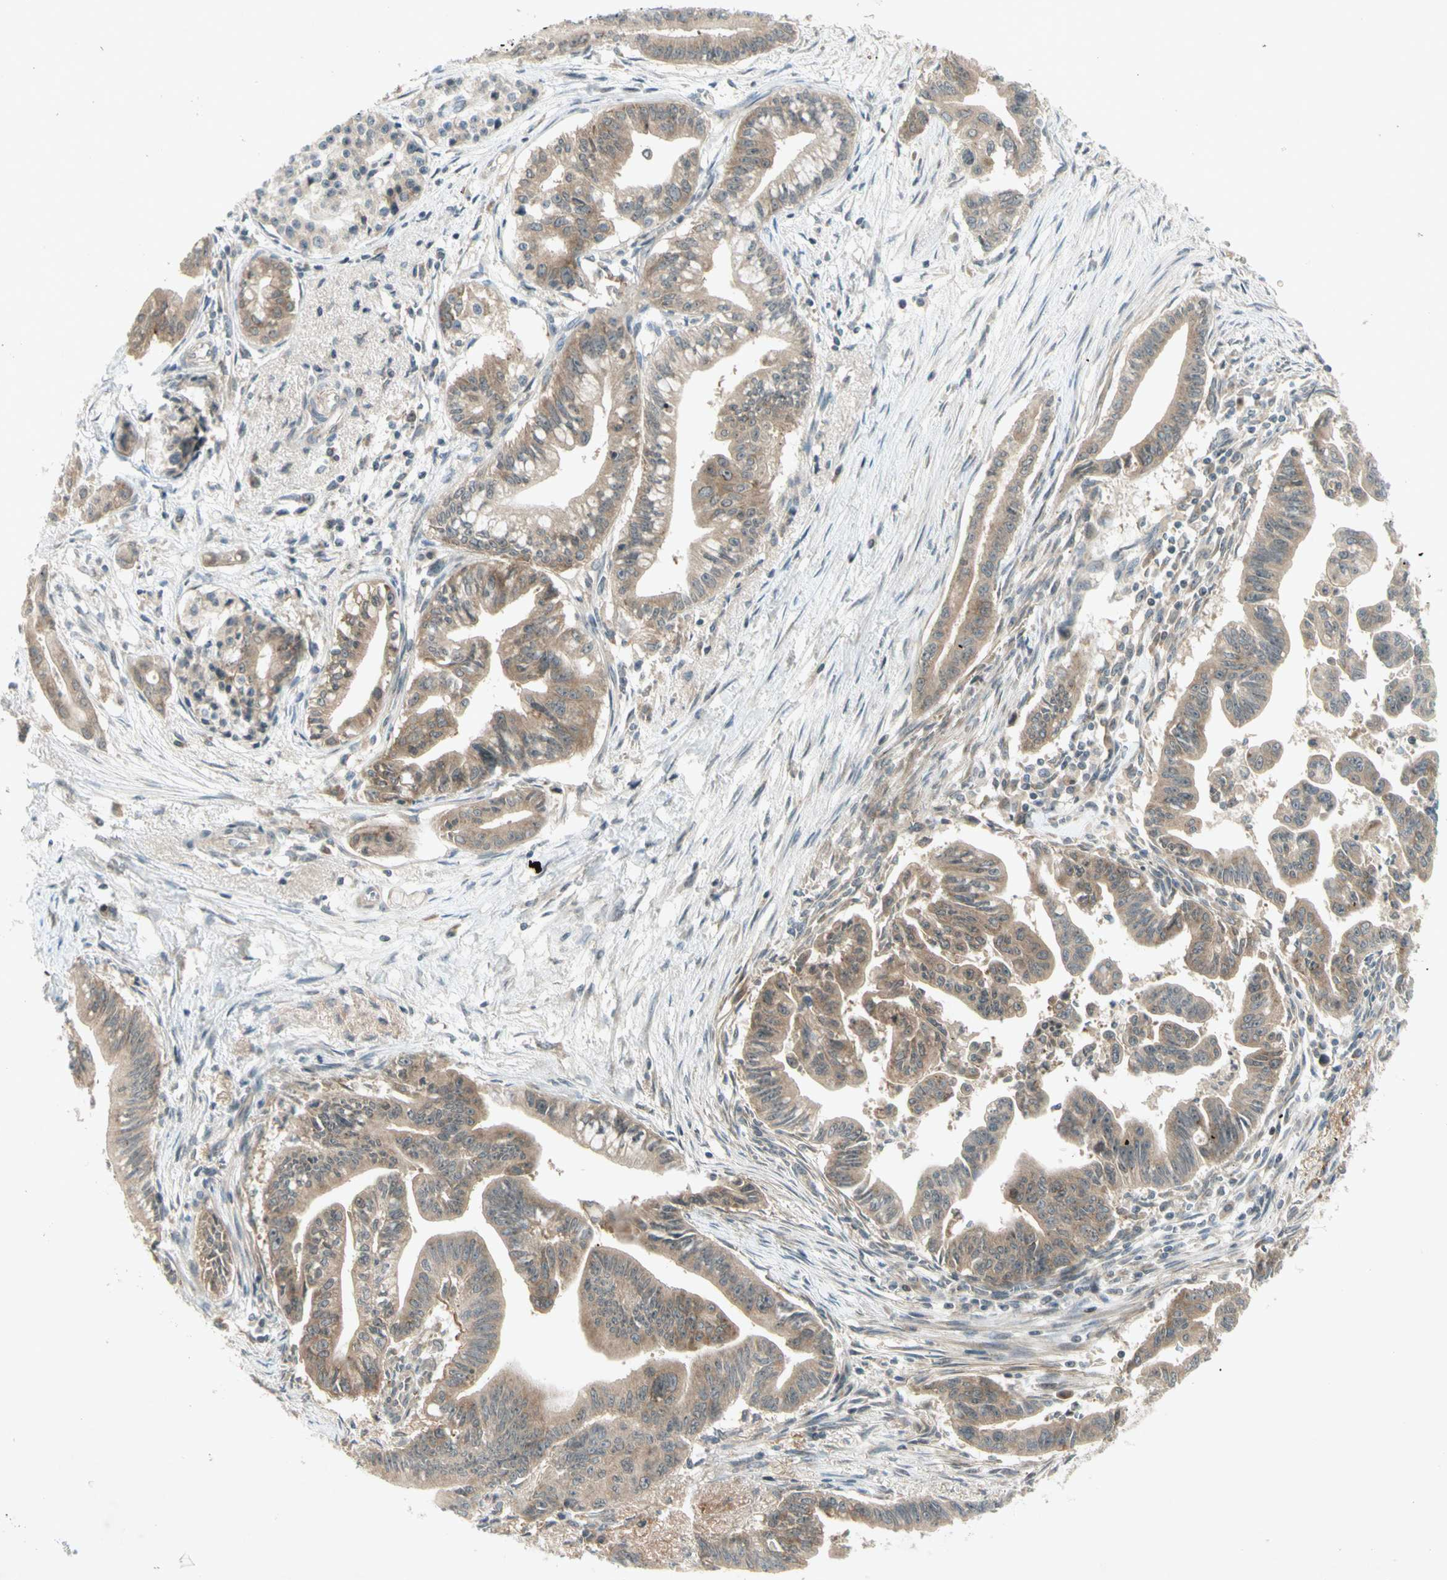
{"staining": {"intensity": "weak", "quantity": ">75%", "location": "cytoplasmic/membranous"}, "tissue": "pancreatic cancer", "cell_type": "Tumor cells", "image_type": "cancer", "snomed": [{"axis": "morphology", "description": "Adenocarcinoma, NOS"}, {"axis": "topography", "description": "Pancreas"}], "caption": "DAB immunohistochemical staining of human pancreatic adenocarcinoma shows weak cytoplasmic/membranous protein positivity in about >75% of tumor cells.", "gene": "ETF1", "patient": {"sex": "male", "age": 70}}